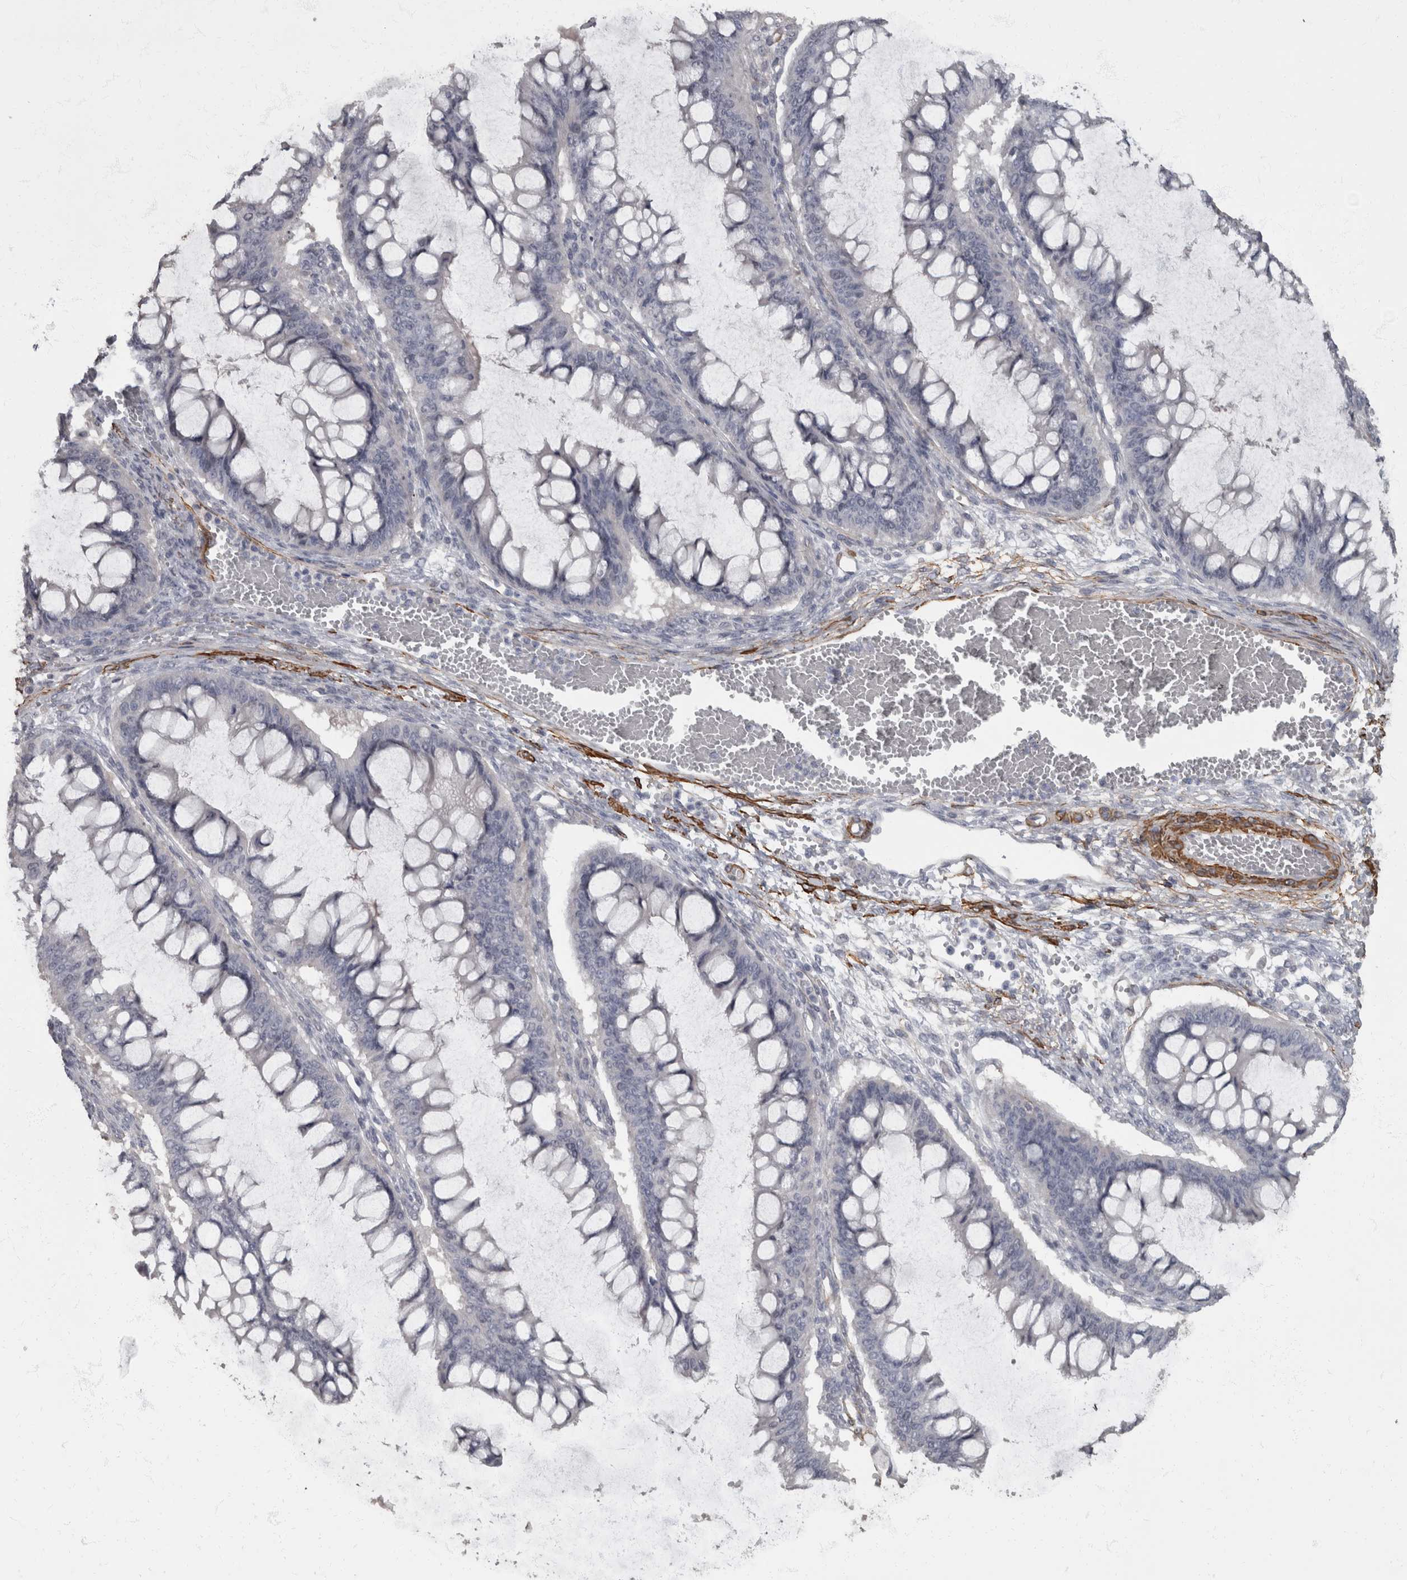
{"staining": {"intensity": "negative", "quantity": "none", "location": "none"}, "tissue": "ovarian cancer", "cell_type": "Tumor cells", "image_type": "cancer", "snomed": [{"axis": "morphology", "description": "Cystadenocarcinoma, mucinous, NOS"}, {"axis": "topography", "description": "Ovary"}], "caption": "The immunohistochemistry (IHC) micrograph has no significant staining in tumor cells of ovarian mucinous cystadenocarcinoma tissue.", "gene": "MASTL", "patient": {"sex": "female", "age": 73}}